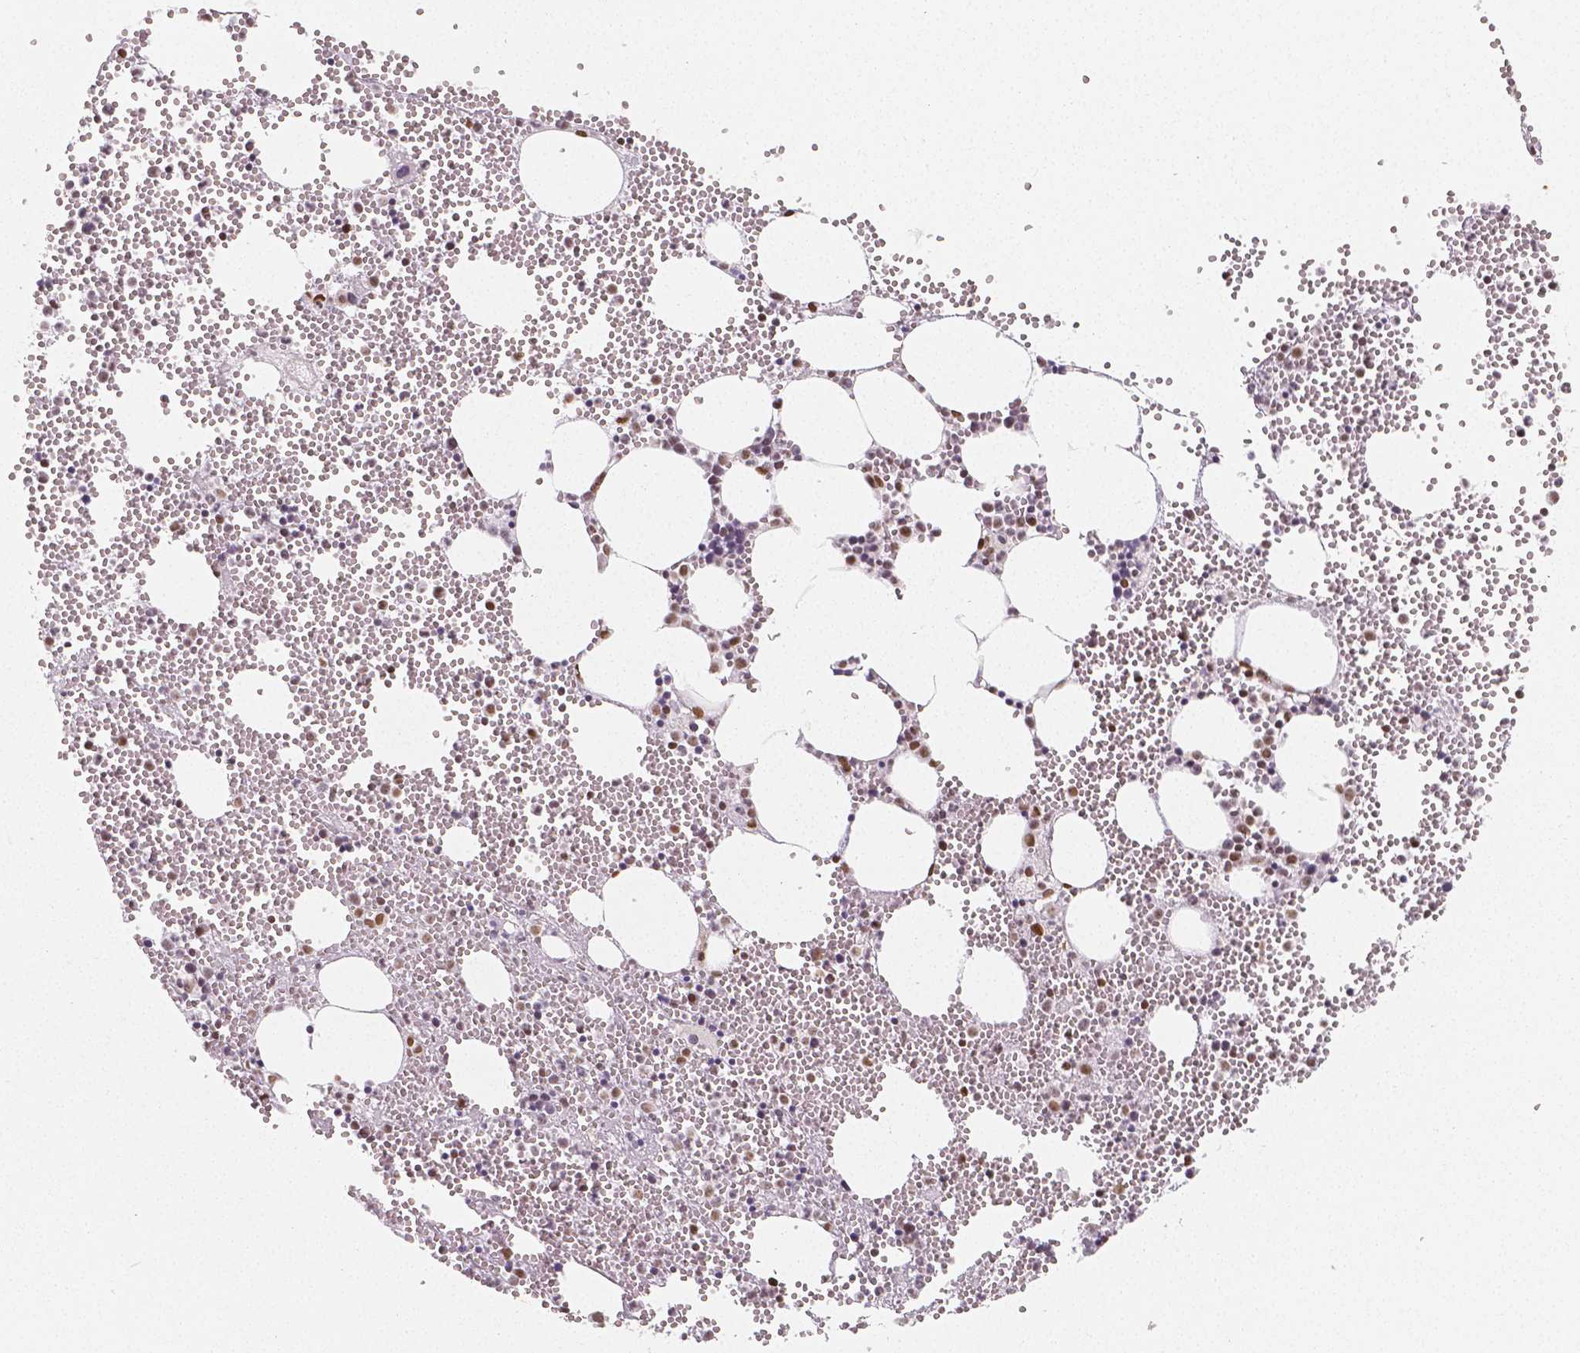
{"staining": {"intensity": "moderate", "quantity": "<25%", "location": "nuclear"}, "tissue": "bone marrow", "cell_type": "Hematopoietic cells", "image_type": "normal", "snomed": [{"axis": "morphology", "description": "Normal tissue, NOS"}, {"axis": "topography", "description": "Bone marrow"}], "caption": "High-magnification brightfield microscopy of benign bone marrow stained with DAB (3,3'-diaminobenzidine) (brown) and counterstained with hematoxylin (blue). hematopoietic cells exhibit moderate nuclear positivity is seen in about<25% of cells.", "gene": "NUCKS1", "patient": {"sex": "male", "age": 89}}